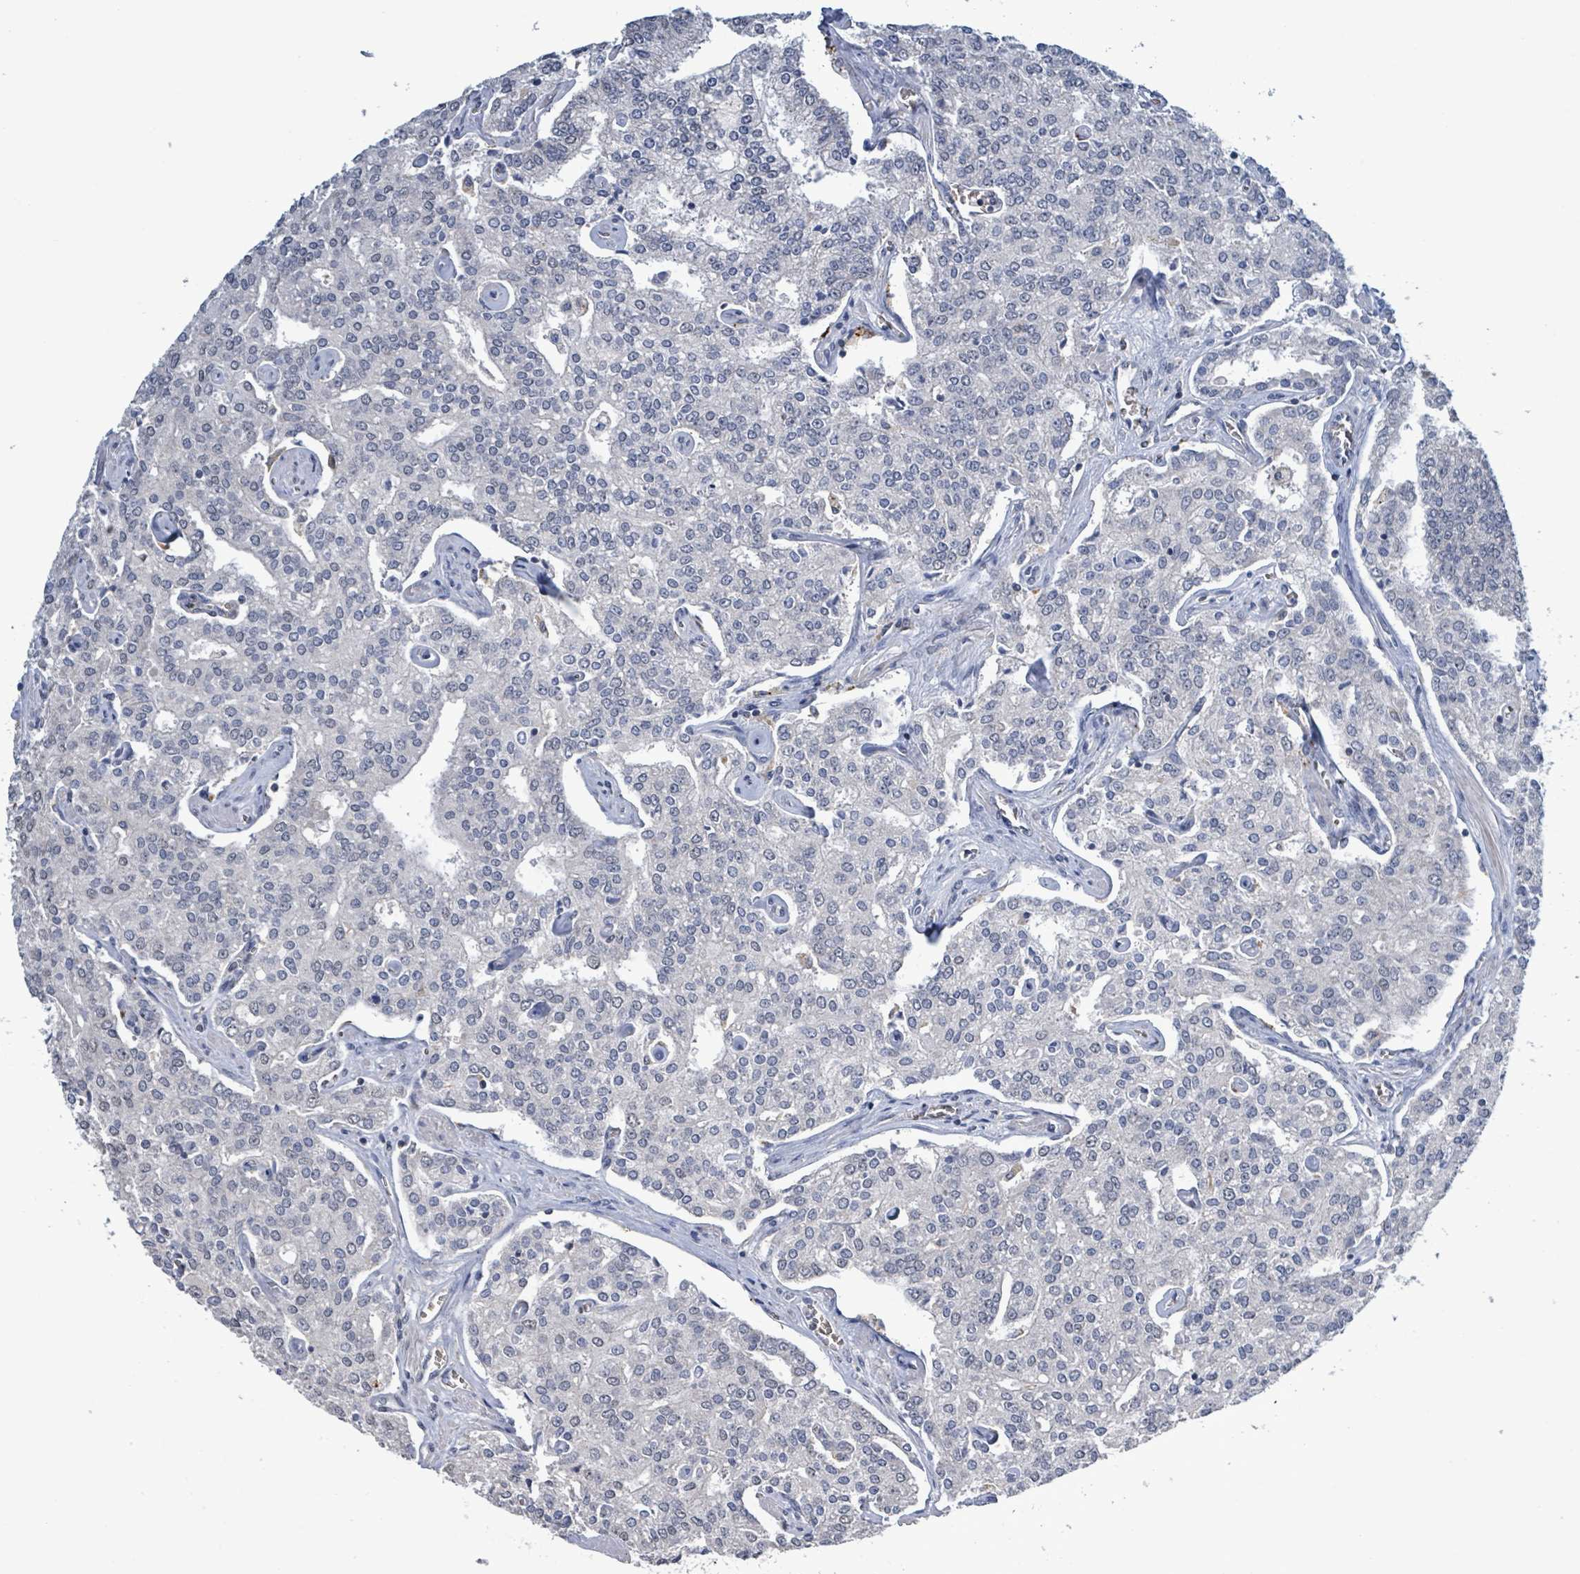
{"staining": {"intensity": "negative", "quantity": "none", "location": "none"}, "tissue": "prostate cancer", "cell_type": "Tumor cells", "image_type": "cancer", "snomed": [{"axis": "morphology", "description": "Adenocarcinoma, High grade"}, {"axis": "topography", "description": "Prostate"}], "caption": "Protein analysis of prostate high-grade adenocarcinoma exhibits no significant expression in tumor cells.", "gene": "SEBOX", "patient": {"sex": "male", "age": 71}}